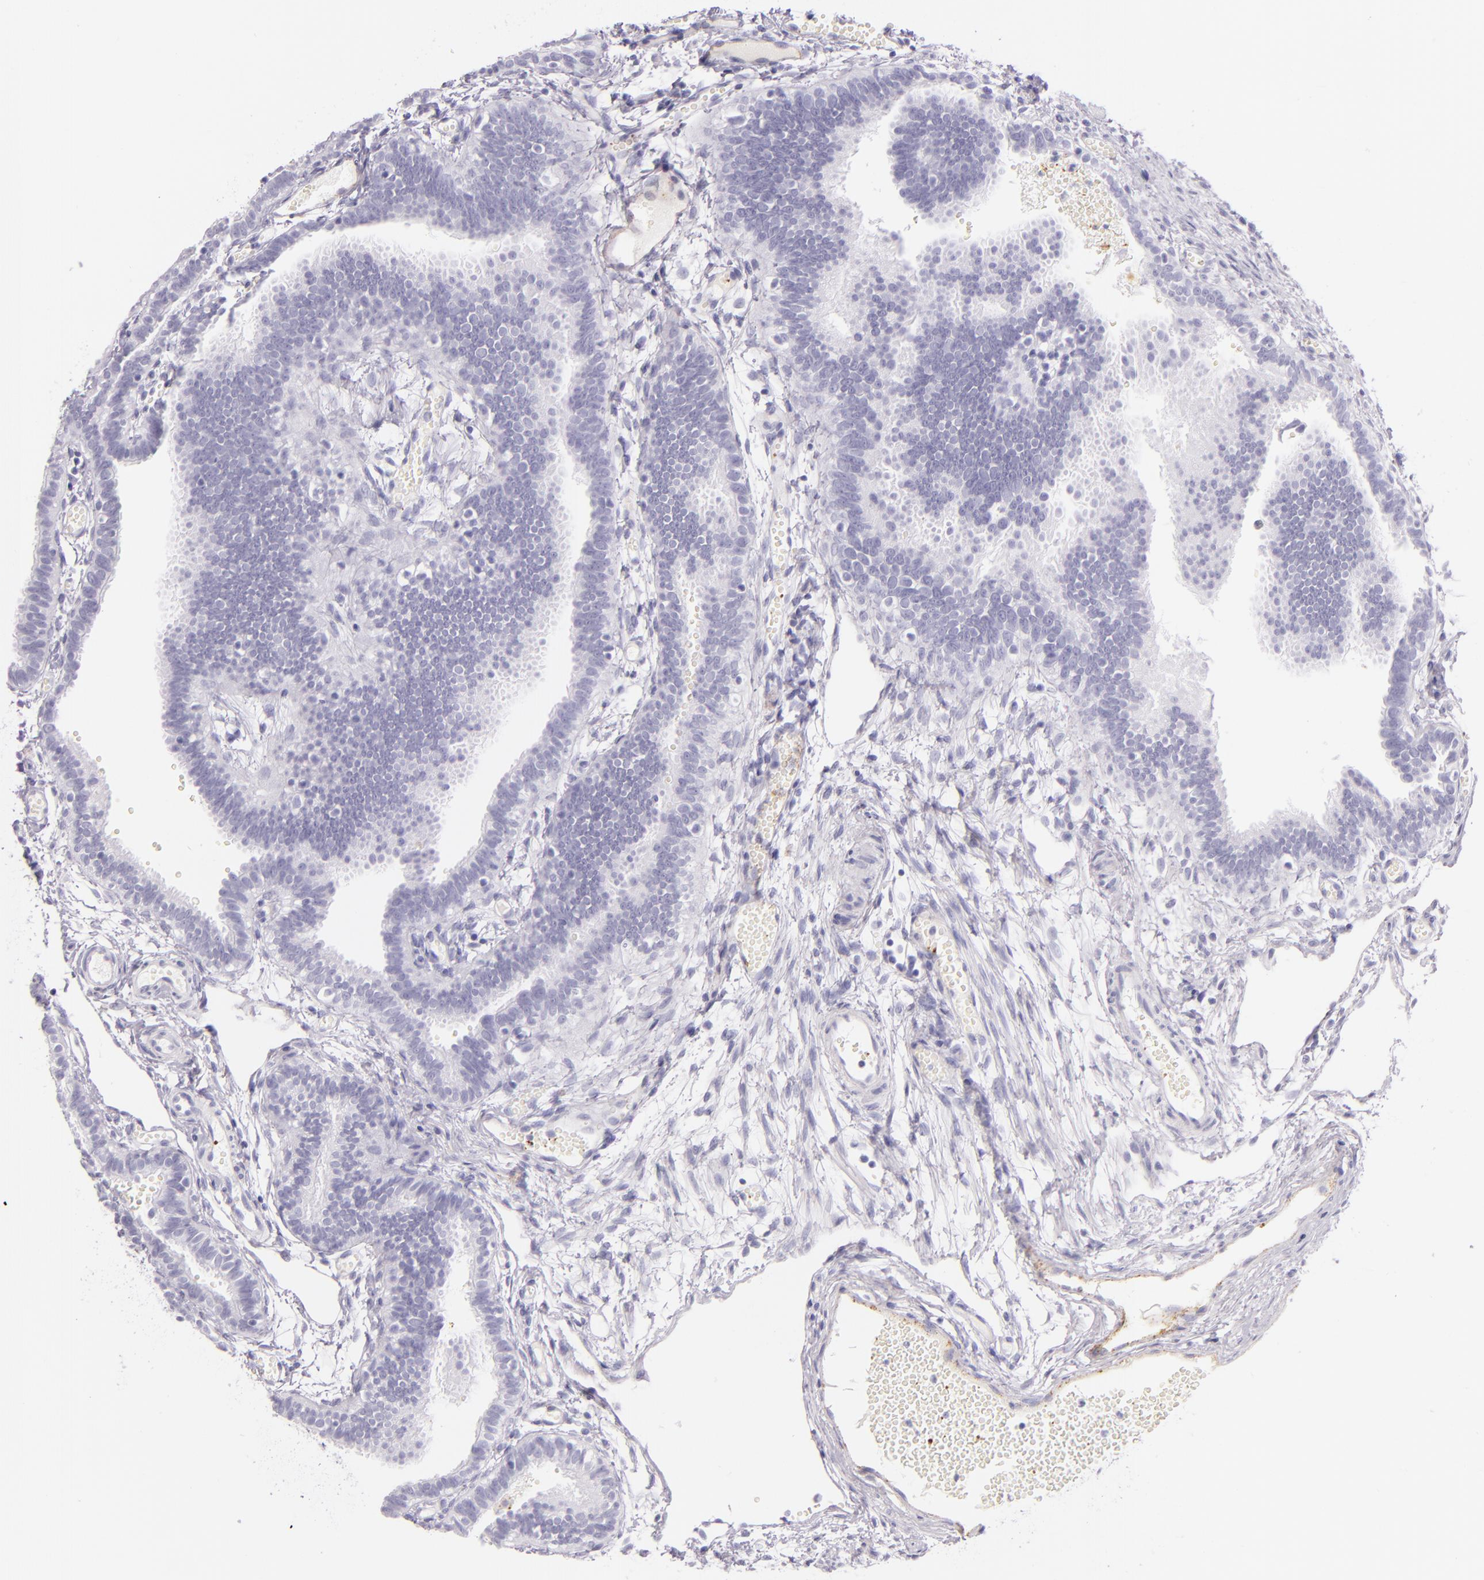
{"staining": {"intensity": "negative", "quantity": "none", "location": "none"}, "tissue": "fallopian tube", "cell_type": "Glandular cells", "image_type": "normal", "snomed": [{"axis": "morphology", "description": "Normal tissue, NOS"}, {"axis": "topography", "description": "Fallopian tube"}], "caption": "An IHC histopathology image of normal fallopian tube is shown. There is no staining in glandular cells of fallopian tube. Brightfield microscopy of immunohistochemistry (IHC) stained with DAB (brown) and hematoxylin (blue), captured at high magnification.", "gene": "SELP", "patient": {"sex": "female", "age": 29}}